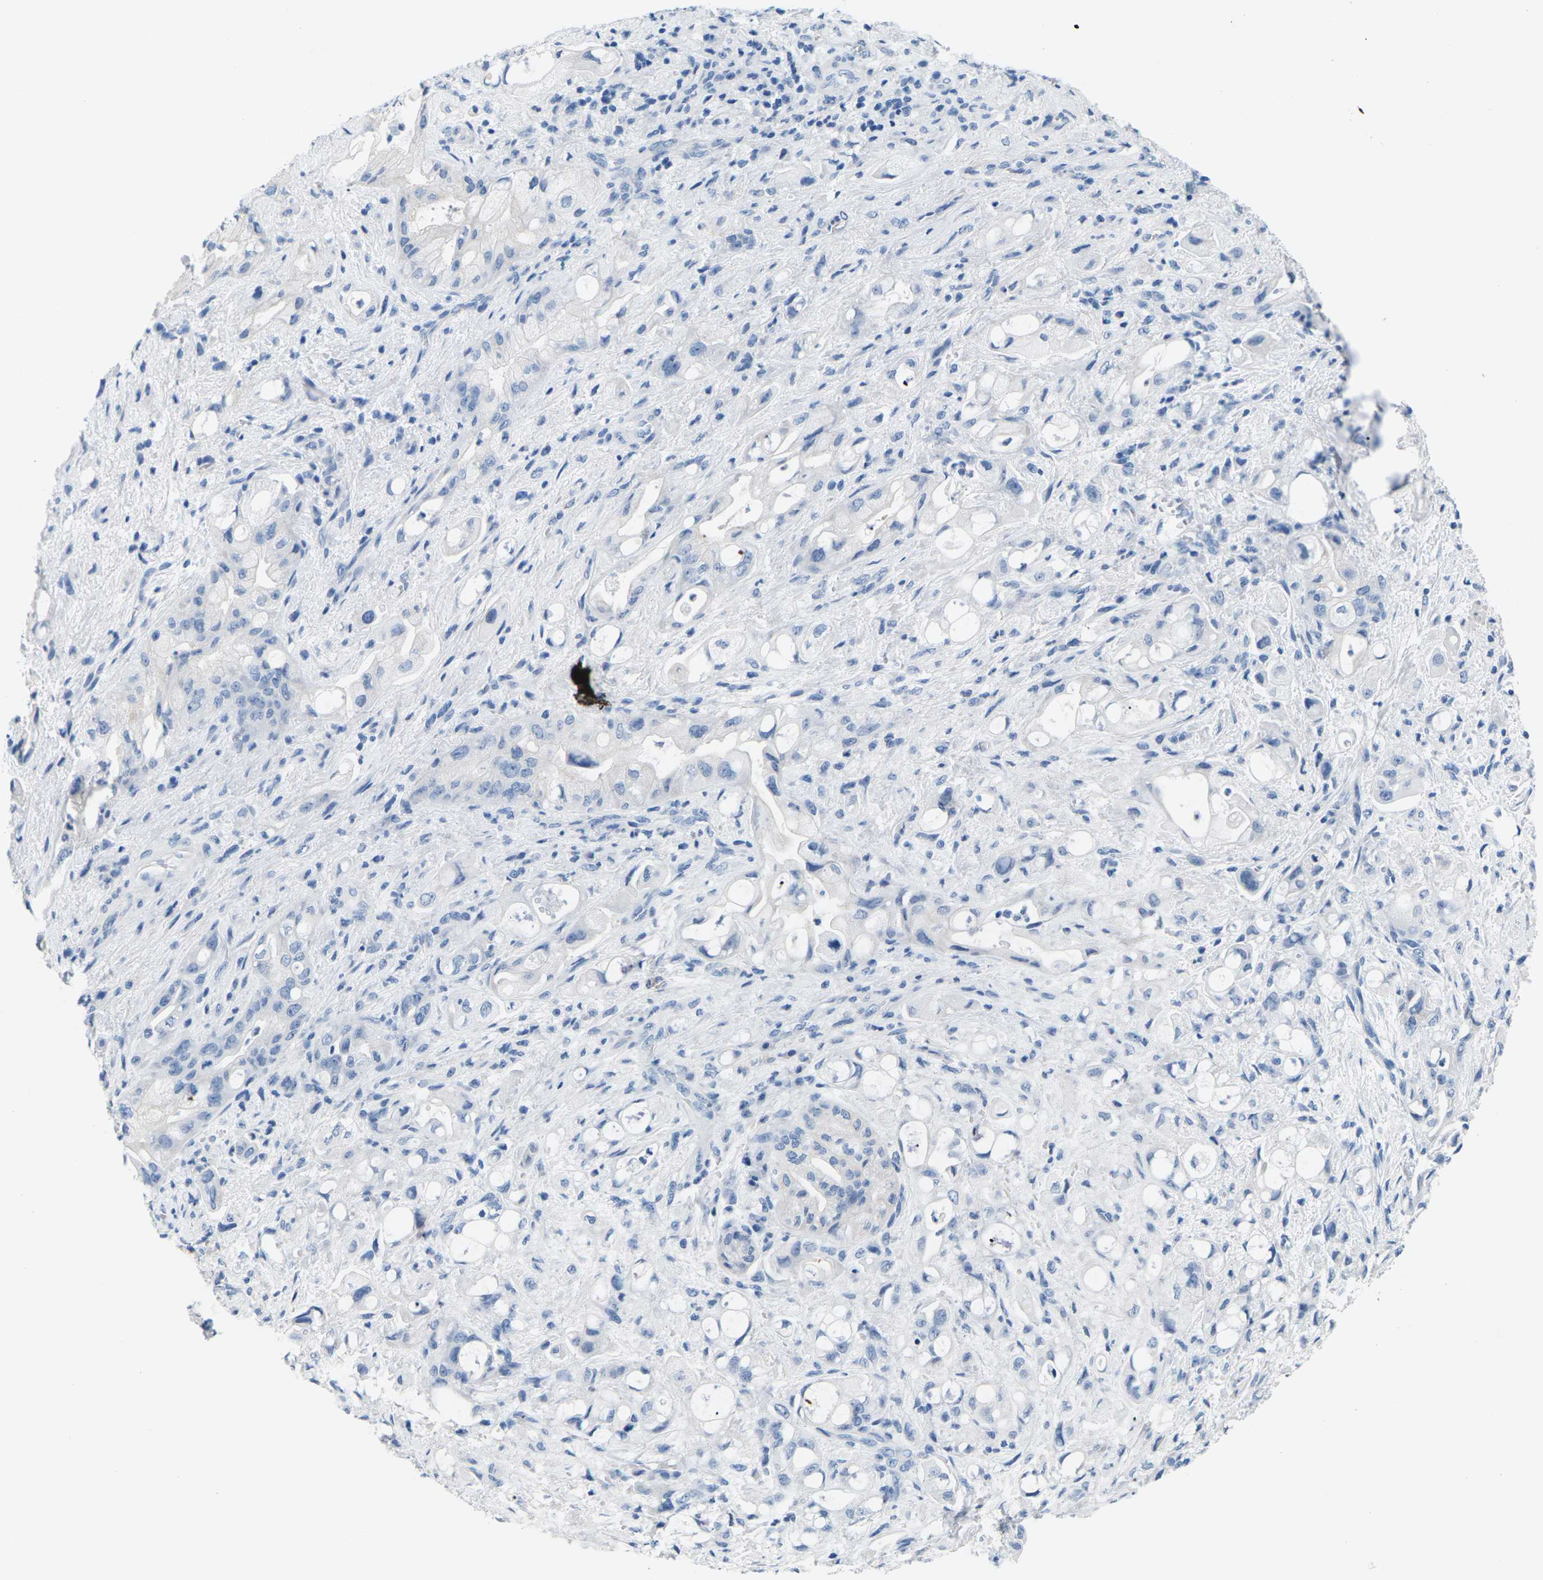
{"staining": {"intensity": "negative", "quantity": "none", "location": "none"}, "tissue": "pancreatic cancer", "cell_type": "Tumor cells", "image_type": "cancer", "snomed": [{"axis": "morphology", "description": "Adenocarcinoma, NOS"}, {"axis": "topography", "description": "Pancreas"}], "caption": "DAB immunohistochemical staining of human adenocarcinoma (pancreatic) shows no significant staining in tumor cells. (IHC, brightfield microscopy, high magnification).", "gene": "SLC12A1", "patient": {"sex": "male", "age": 79}}